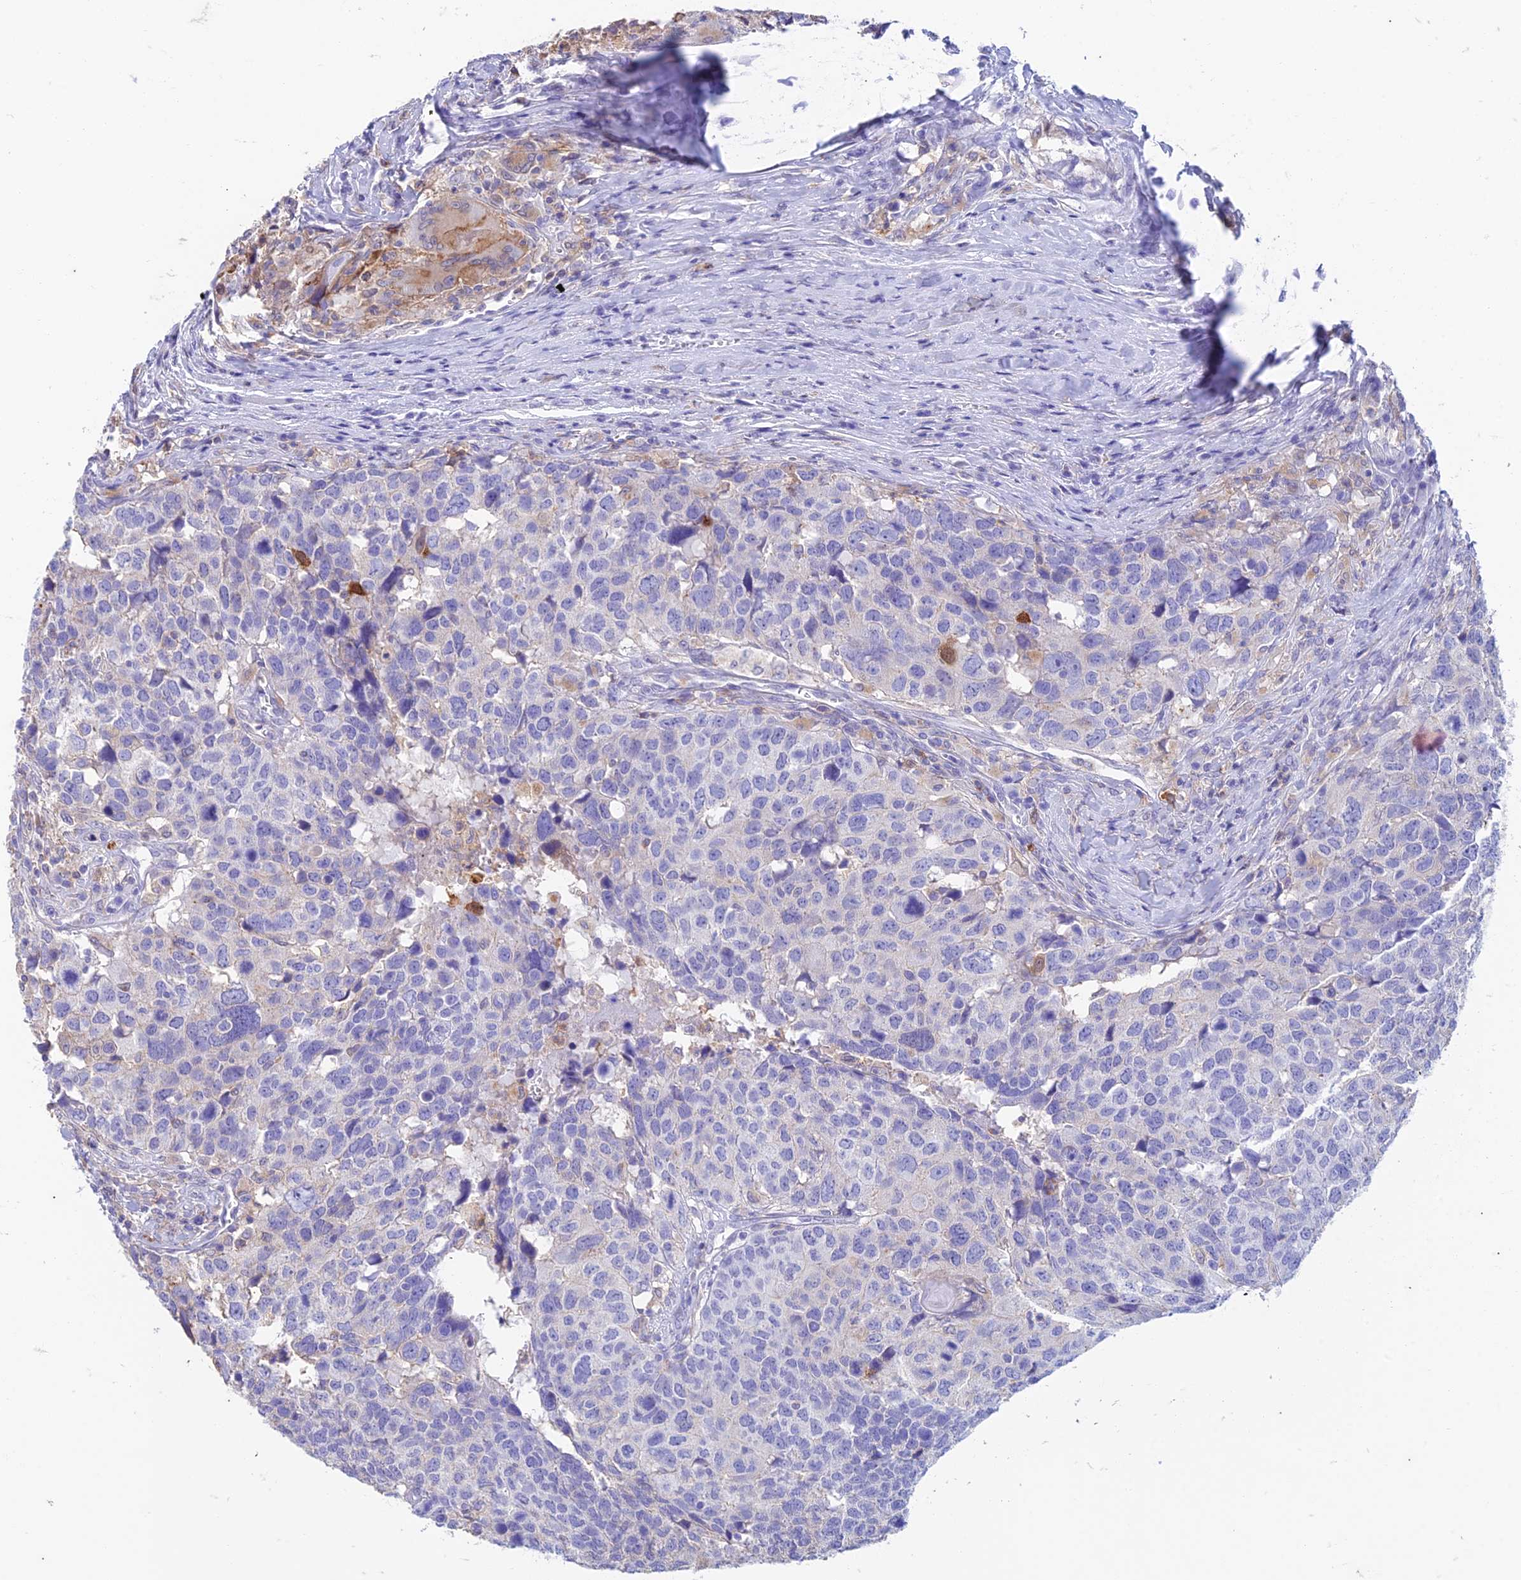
{"staining": {"intensity": "negative", "quantity": "none", "location": "none"}, "tissue": "head and neck cancer", "cell_type": "Tumor cells", "image_type": "cancer", "snomed": [{"axis": "morphology", "description": "Squamous cell carcinoma, NOS"}, {"axis": "topography", "description": "Head-Neck"}], "caption": "Immunohistochemical staining of head and neck cancer (squamous cell carcinoma) displays no significant staining in tumor cells.", "gene": "FGF7", "patient": {"sex": "male", "age": 66}}